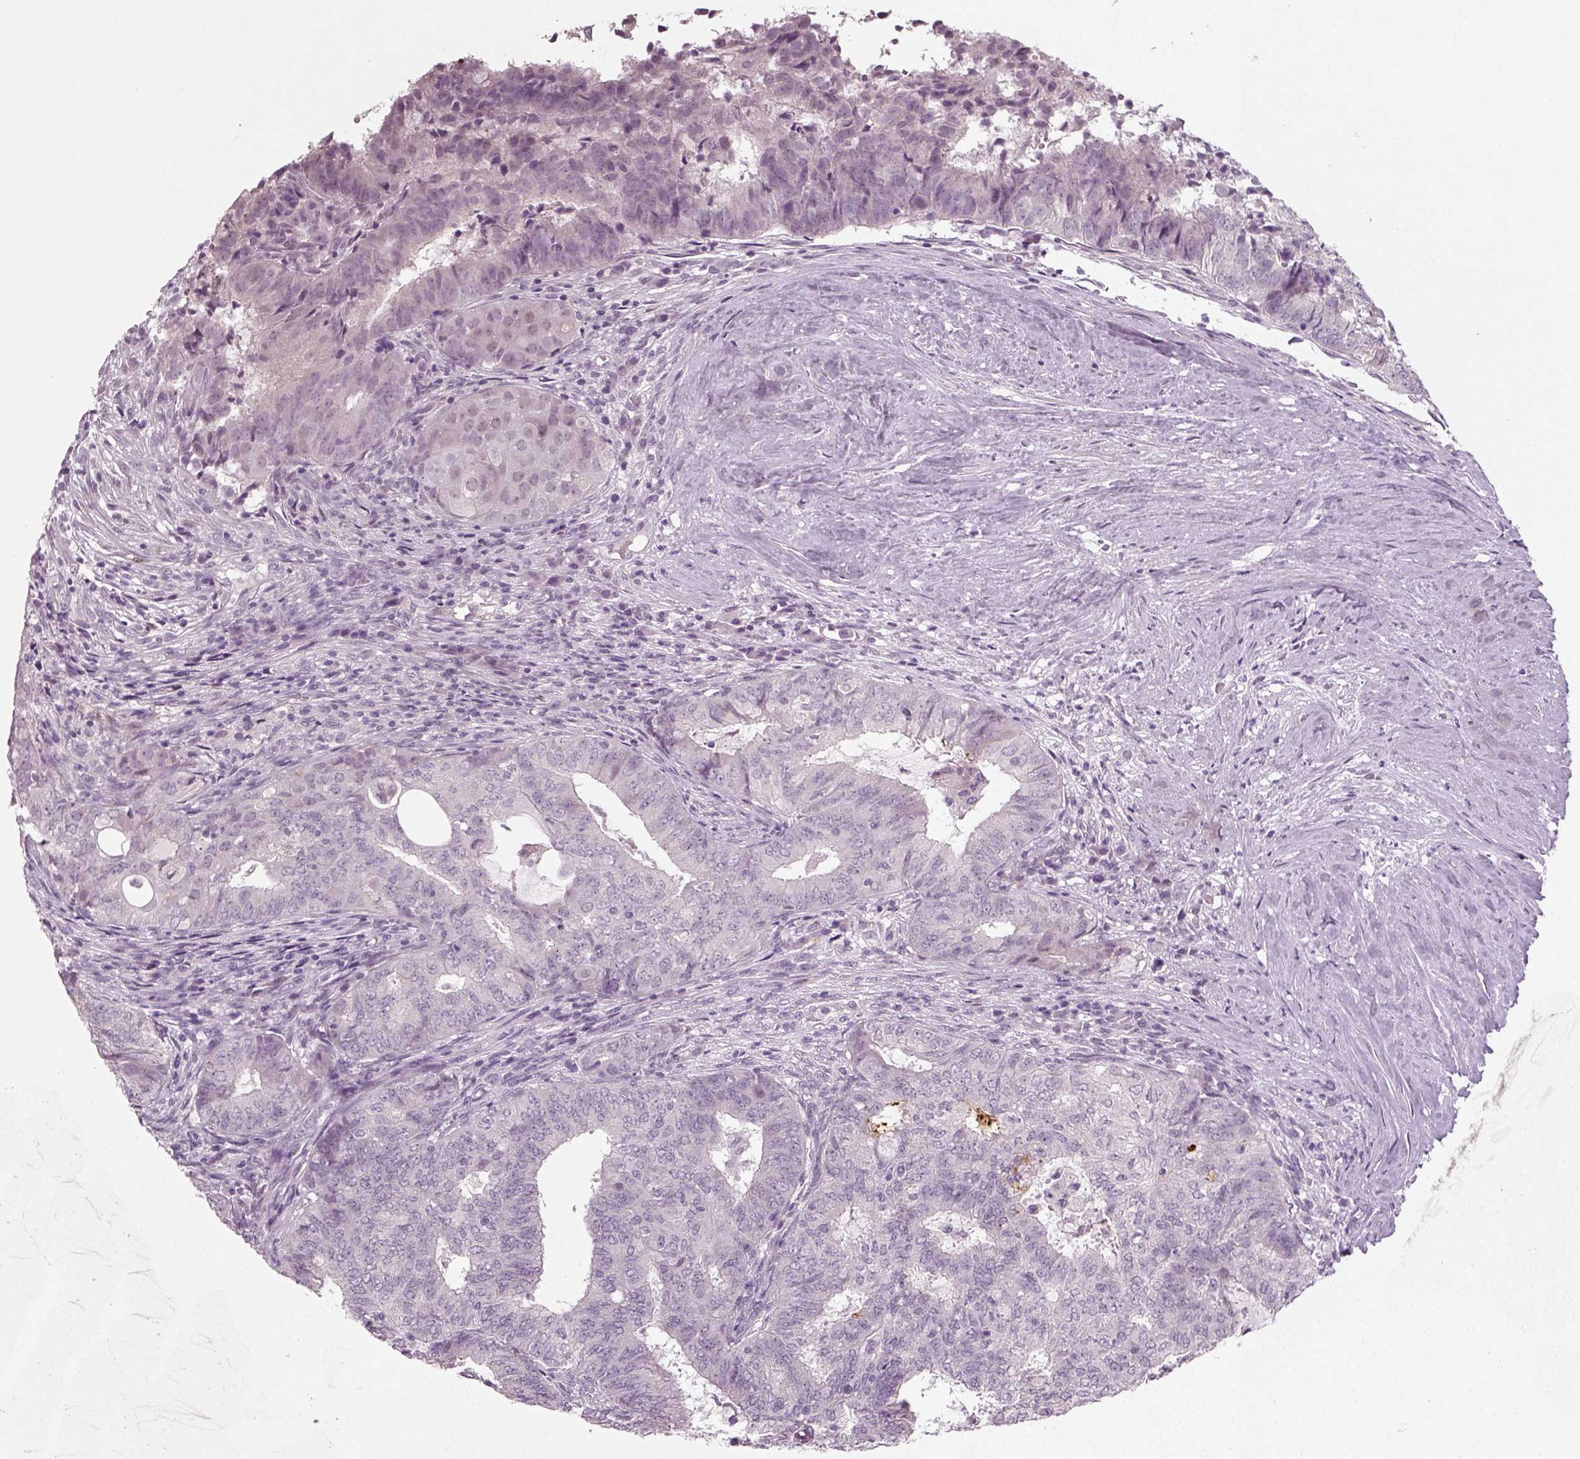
{"staining": {"intensity": "negative", "quantity": "none", "location": "none"}, "tissue": "endometrial cancer", "cell_type": "Tumor cells", "image_type": "cancer", "snomed": [{"axis": "morphology", "description": "Adenocarcinoma, NOS"}, {"axis": "topography", "description": "Endometrium"}], "caption": "This image is of adenocarcinoma (endometrial) stained with IHC to label a protein in brown with the nuclei are counter-stained blue. There is no positivity in tumor cells.", "gene": "SYNGAP1", "patient": {"sex": "female", "age": 62}}